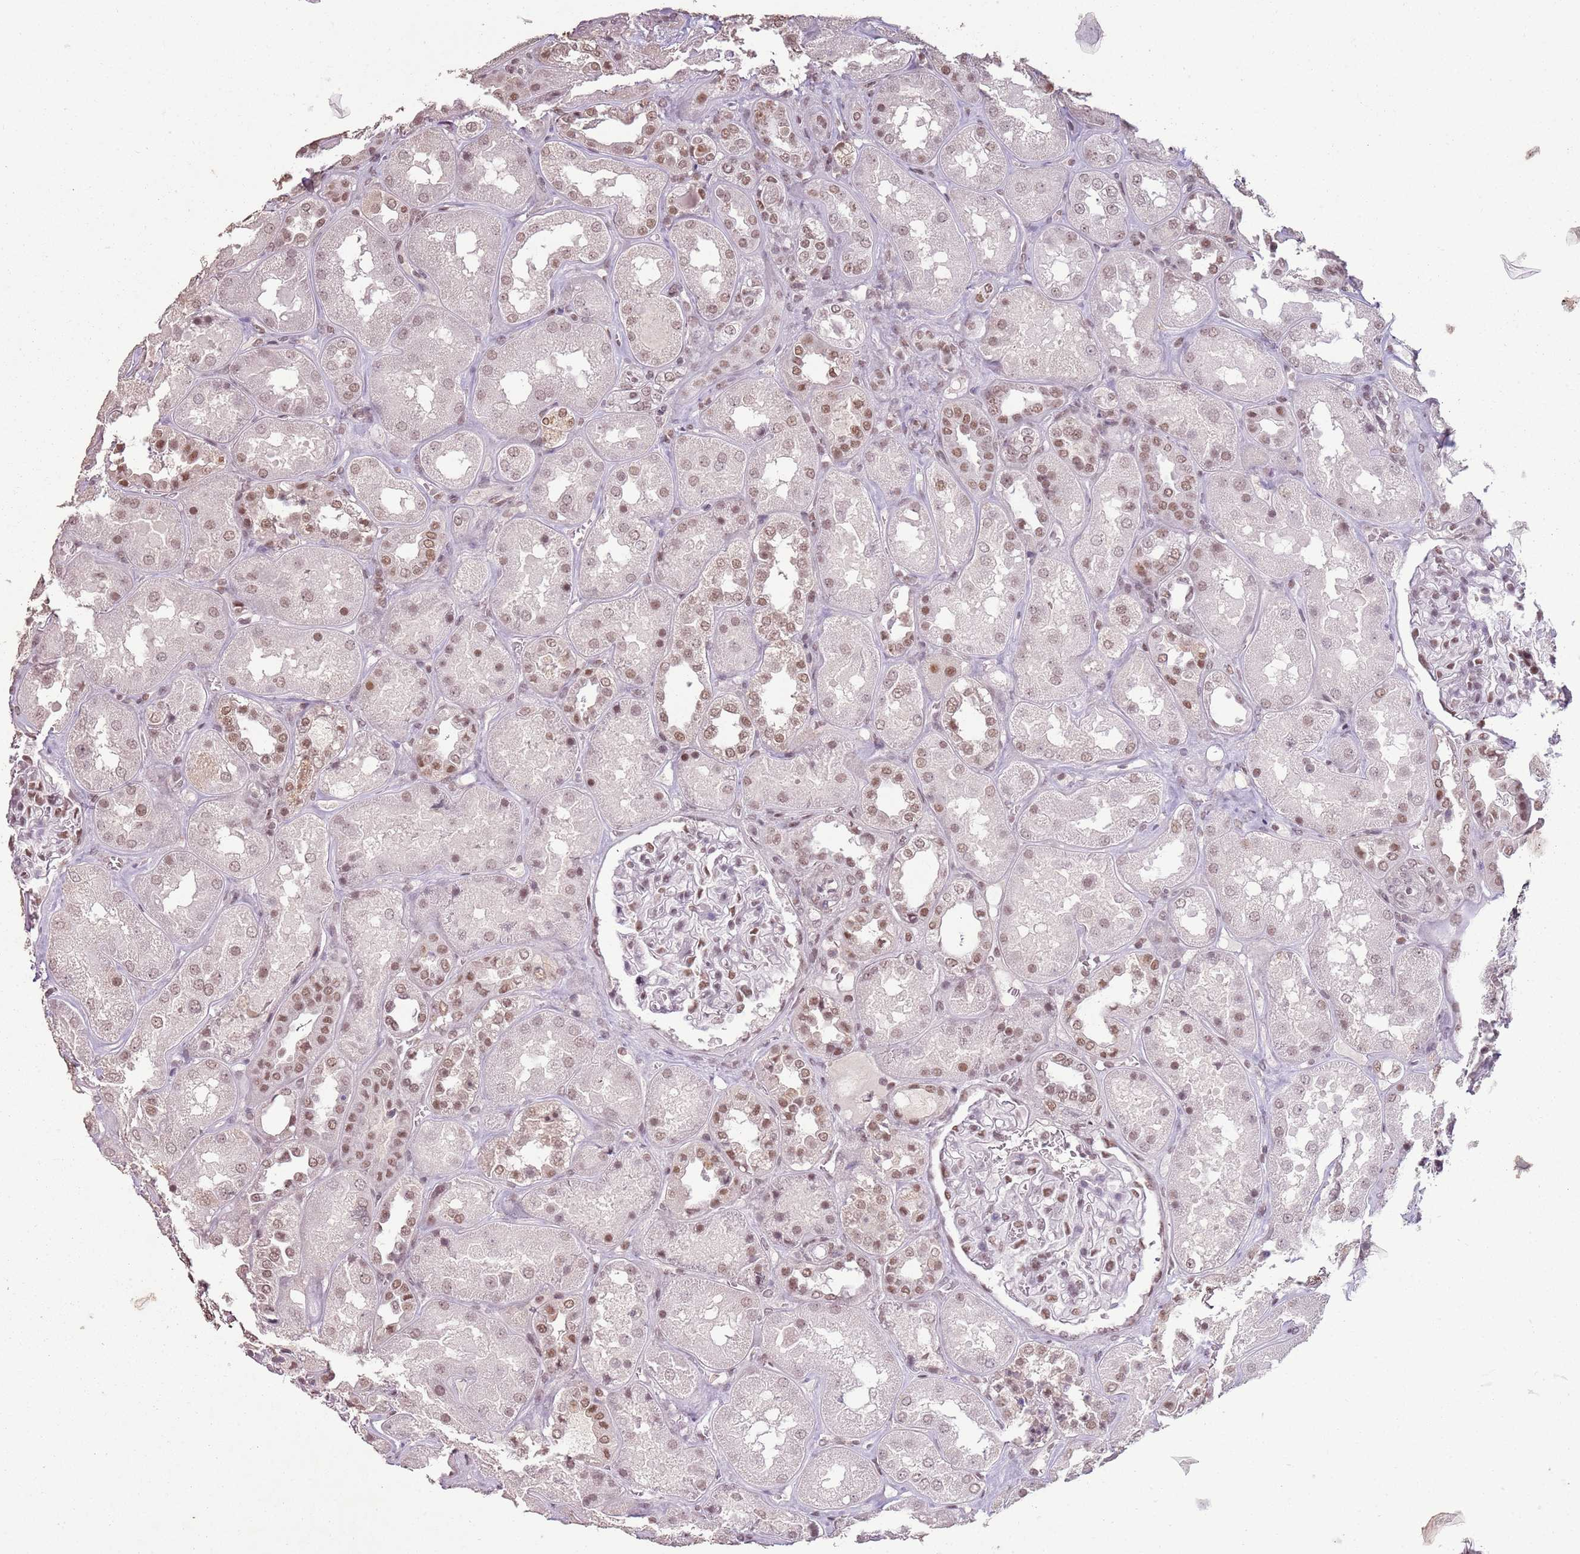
{"staining": {"intensity": "moderate", "quantity": "25%-75%", "location": "nuclear"}, "tissue": "kidney", "cell_type": "Cells in glomeruli", "image_type": "normal", "snomed": [{"axis": "morphology", "description": "Normal tissue, NOS"}, {"axis": "topography", "description": "Kidney"}], "caption": "Human kidney stained for a protein (brown) shows moderate nuclear positive expression in approximately 25%-75% of cells in glomeruli.", "gene": "ARL14EP", "patient": {"sex": "male", "age": 70}}